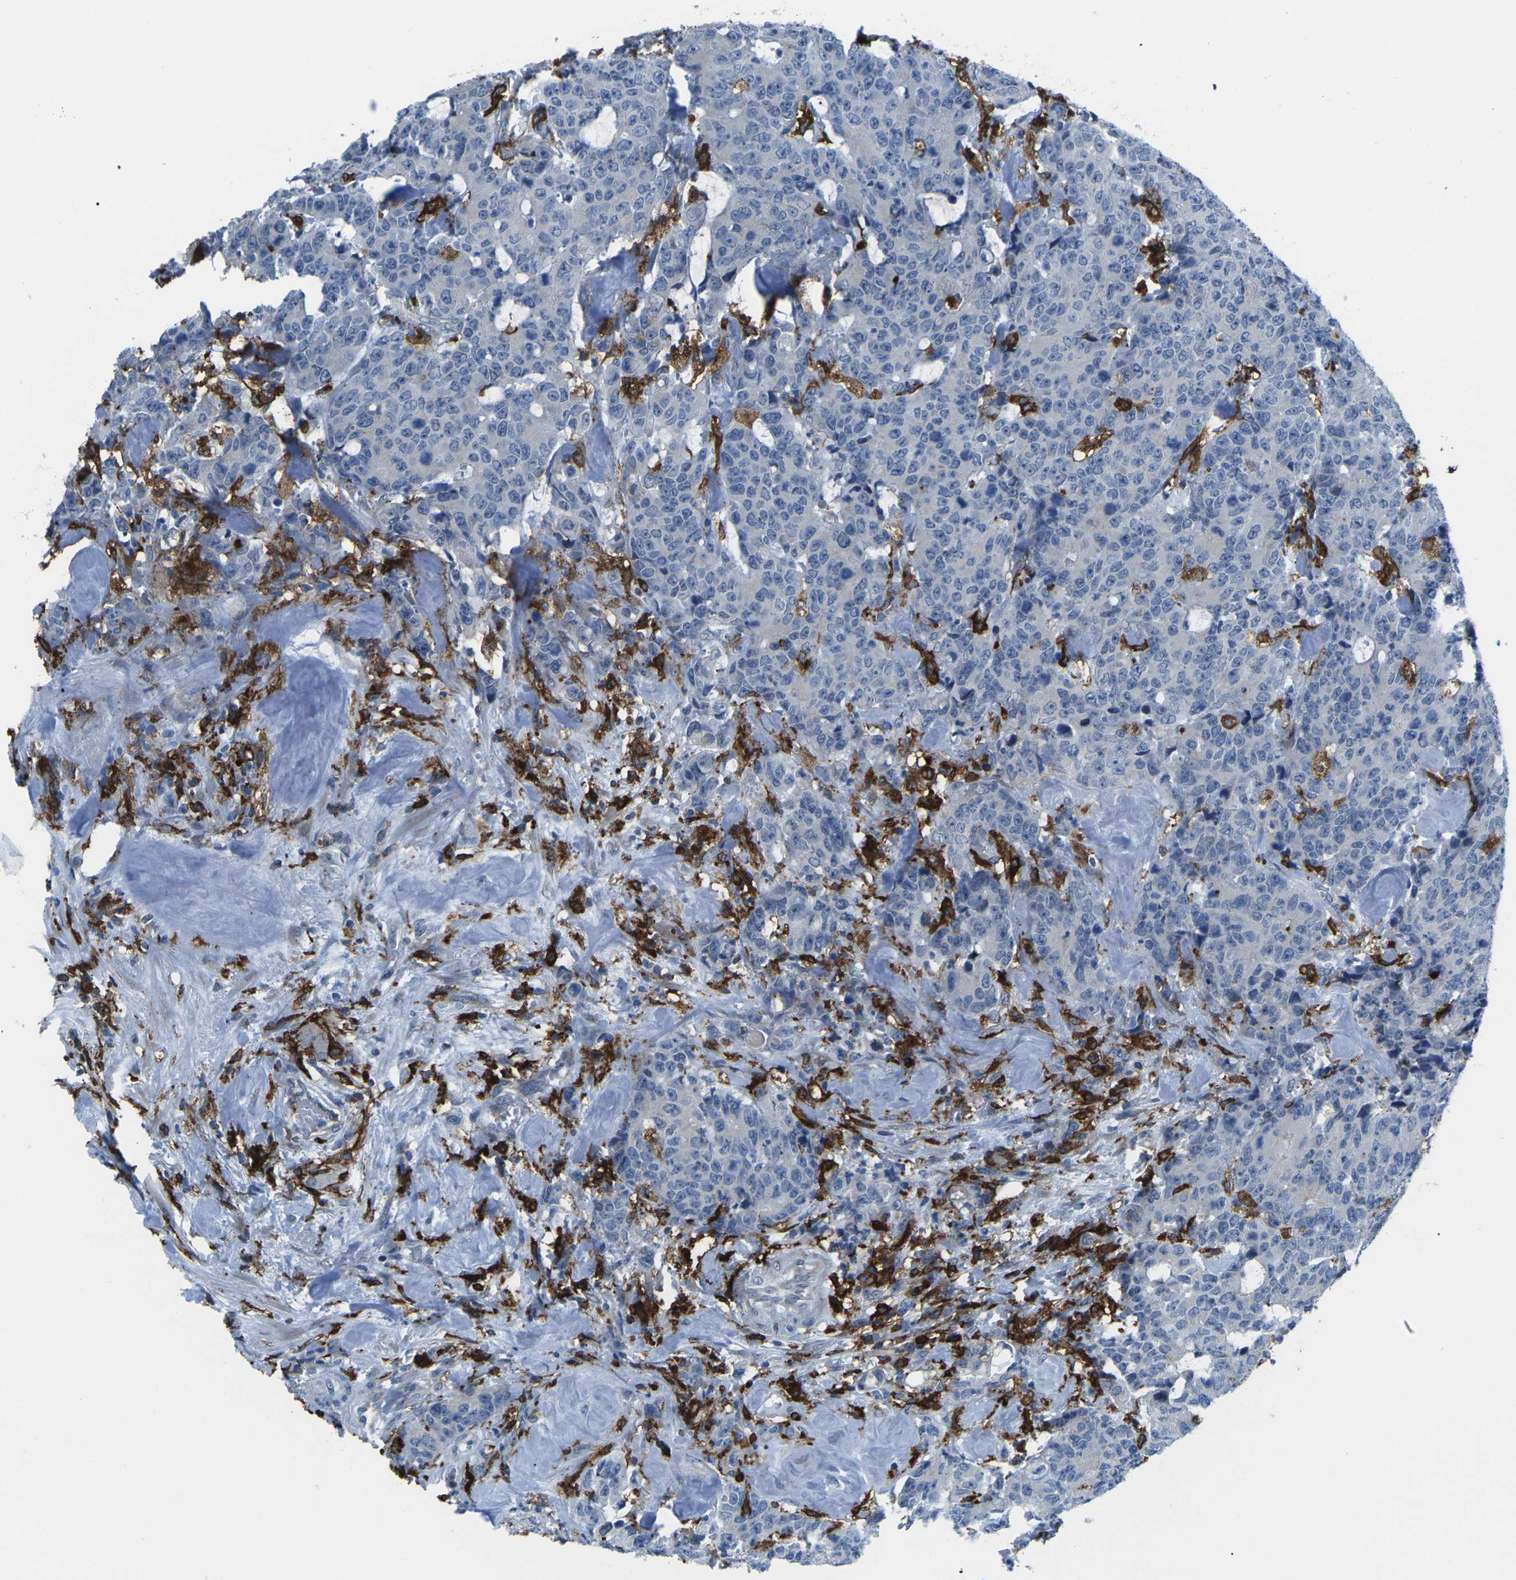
{"staining": {"intensity": "negative", "quantity": "none", "location": "none"}, "tissue": "colorectal cancer", "cell_type": "Tumor cells", "image_type": "cancer", "snomed": [{"axis": "morphology", "description": "Adenocarcinoma, NOS"}, {"axis": "topography", "description": "Colon"}], "caption": "Protein analysis of colorectal cancer (adenocarcinoma) demonstrates no significant expression in tumor cells. (Stains: DAB (3,3'-diaminobenzidine) immunohistochemistry with hematoxylin counter stain, Microscopy: brightfield microscopy at high magnification).", "gene": "PTPN1", "patient": {"sex": "female", "age": 86}}